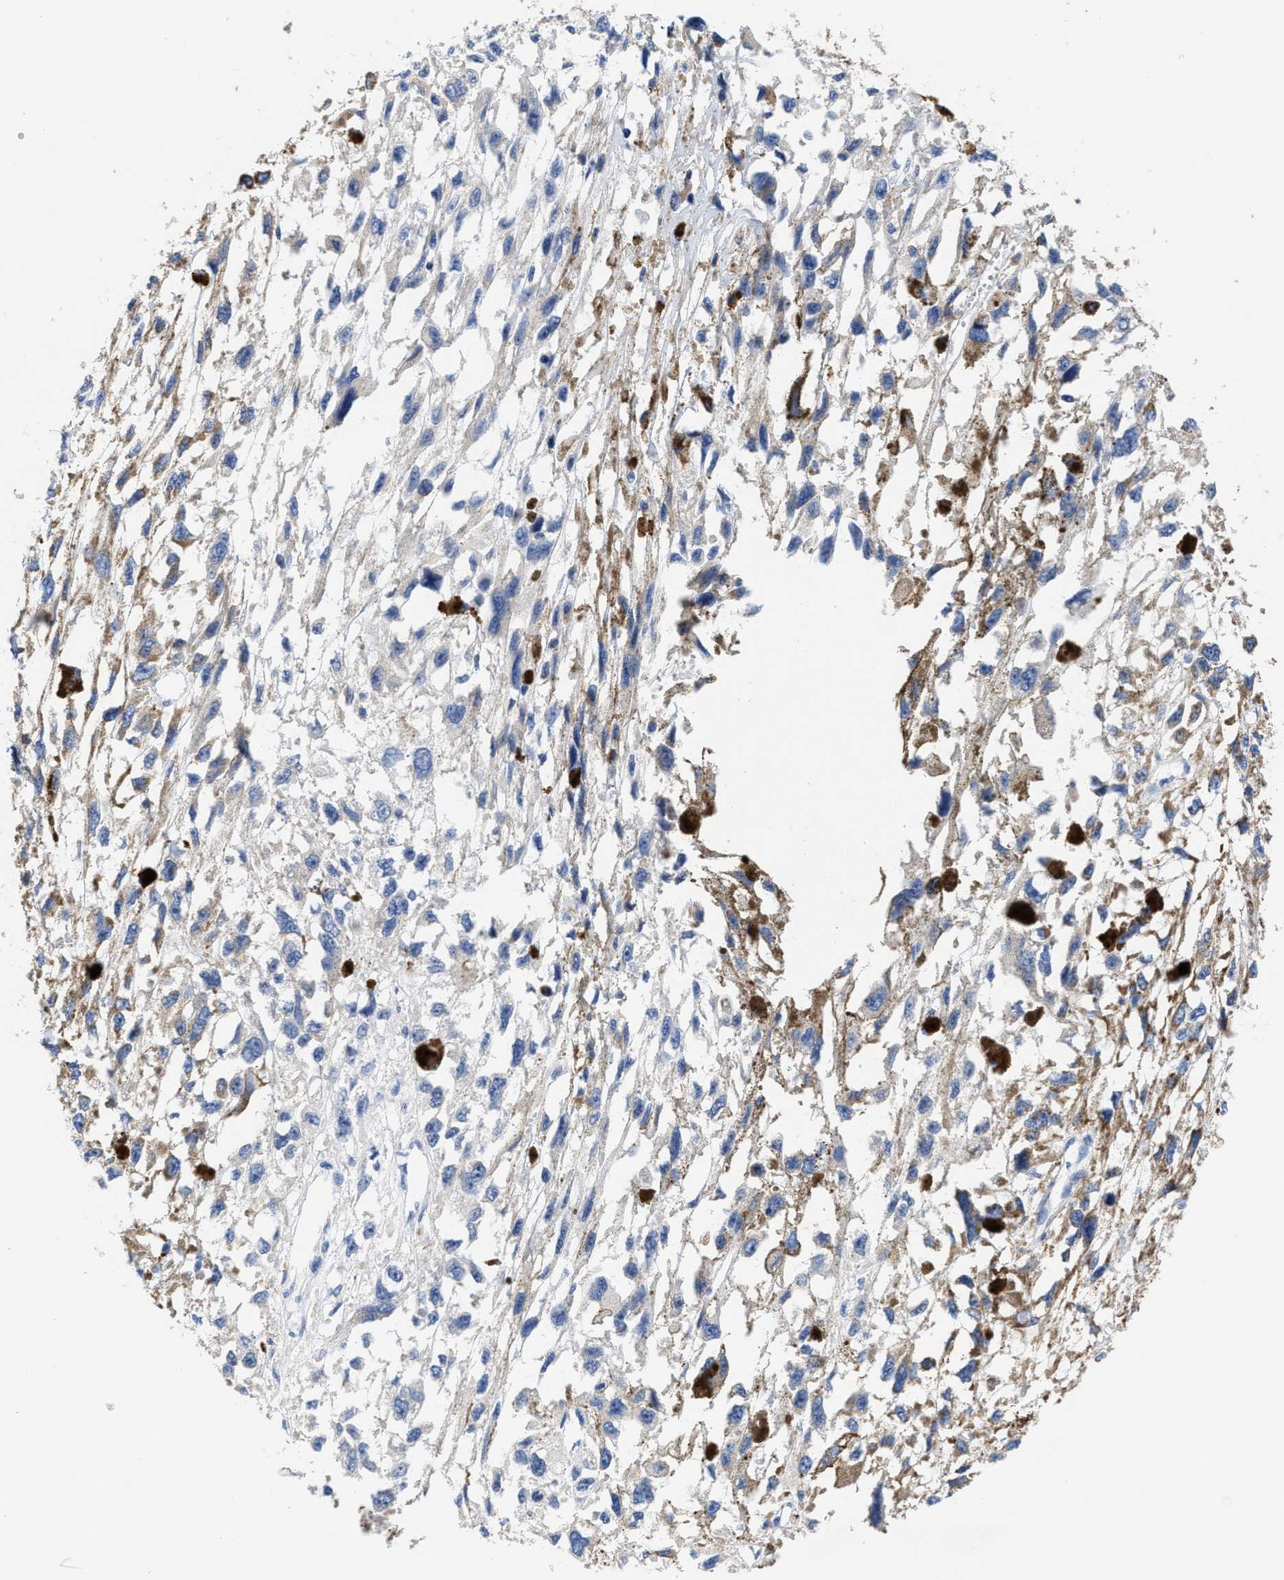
{"staining": {"intensity": "weak", "quantity": "25%-75%", "location": "cytoplasmic/membranous"}, "tissue": "melanoma", "cell_type": "Tumor cells", "image_type": "cancer", "snomed": [{"axis": "morphology", "description": "Malignant melanoma, Metastatic site"}, {"axis": "topography", "description": "Lymph node"}], "caption": "Immunohistochemistry (DAB) staining of malignant melanoma (metastatic site) reveals weak cytoplasmic/membranous protein positivity in approximately 25%-75% of tumor cells.", "gene": "TBRG4", "patient": {"sex": "male", "age": 59}}